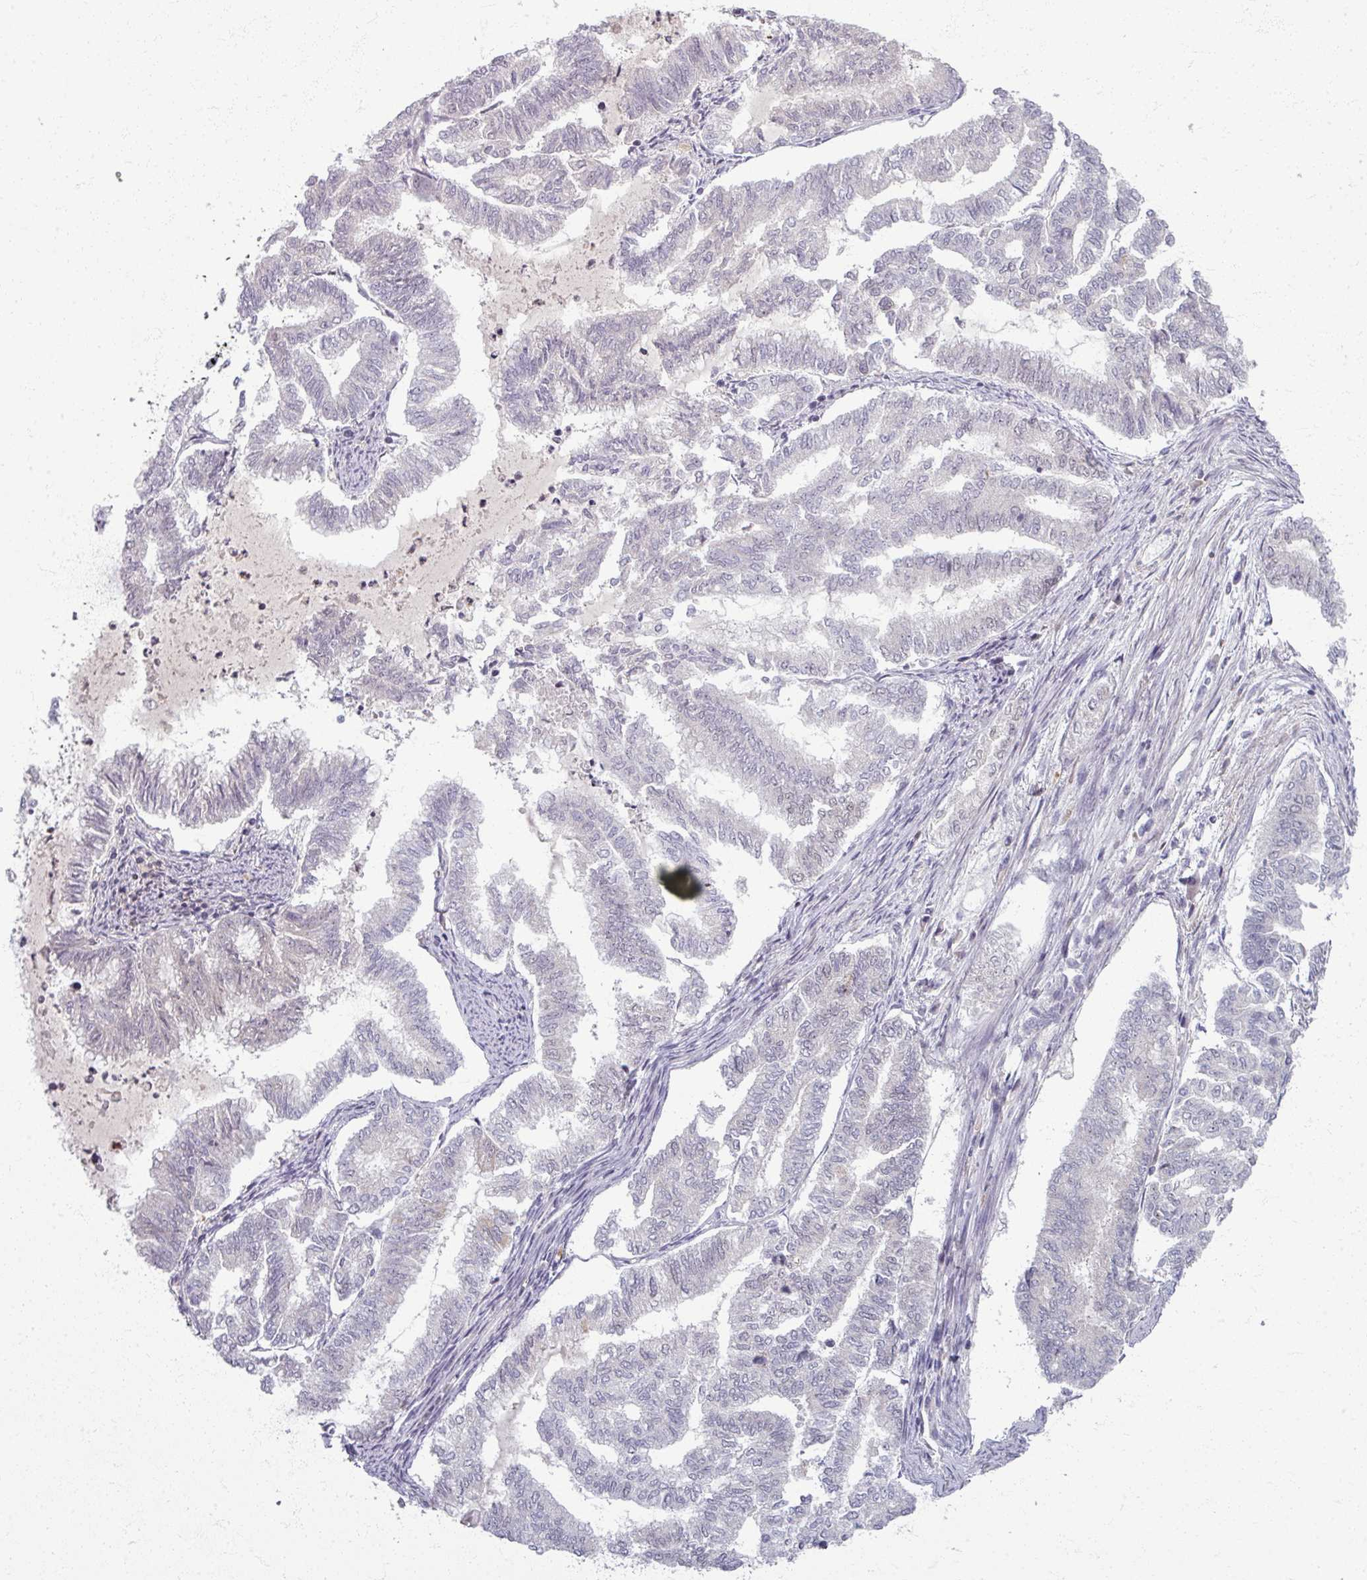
{"staining": {"intensity": "negative", "quantity": "none", "location": "none"}, "tissue": "endometrial cancer", "cell_type": "Tumor cells", "image_type": "cancer", "snomed": [{"axis": "morphology", "description": "Adenocarcinoma, NOS"}, {"axis": "topography", "description": "Endometrium"}], "caption": "Tumor cells show no significant protein staining in adenocarcinoma (endometrial).", "gene": "TTLL7", "patient": {"sex": "female", "age": 79}}